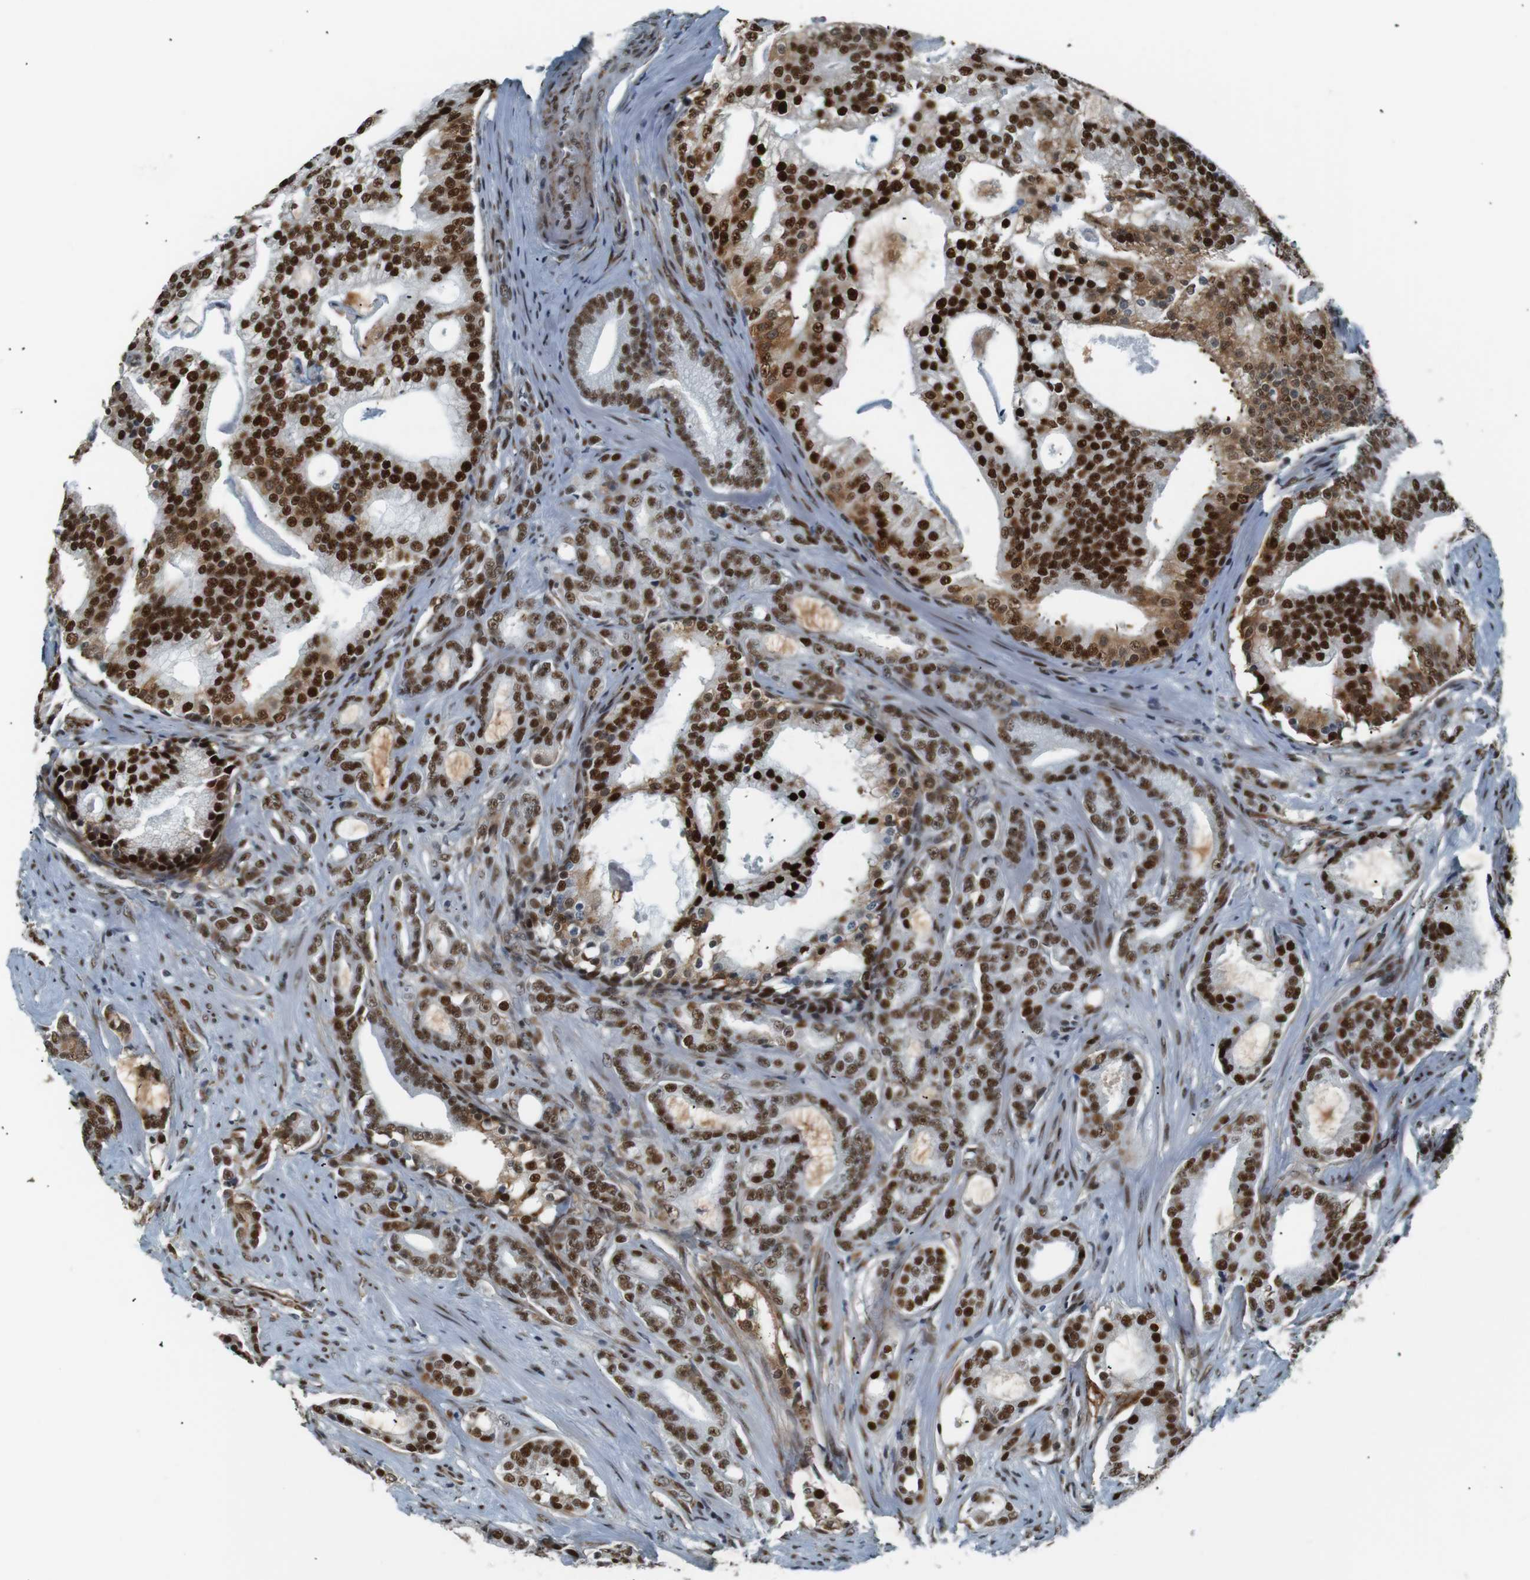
{"staining": {"intensity": "strong", "quantity": ">75%", "location": "nuclear"}, "tissue": "prostate cancer", "cell_type": "Tumor cells", "image_type": "cancer", "snomed": [{"axis": "morphology", "description": "Adenocarcinoma, Low grade"}, {"axis": "topography", "description": "Prostate"}], "caption": "Protein staining shows strong nuclear expression in about >75% of tumor cells in prostate low-grade adenocarcinoma. (DAB (3,3'-diaminobenzidine) IHC with brightfield microscopy, high magnification).", "gene": "HEXIM1", "patient": {"sex": "male", "age": 58}}